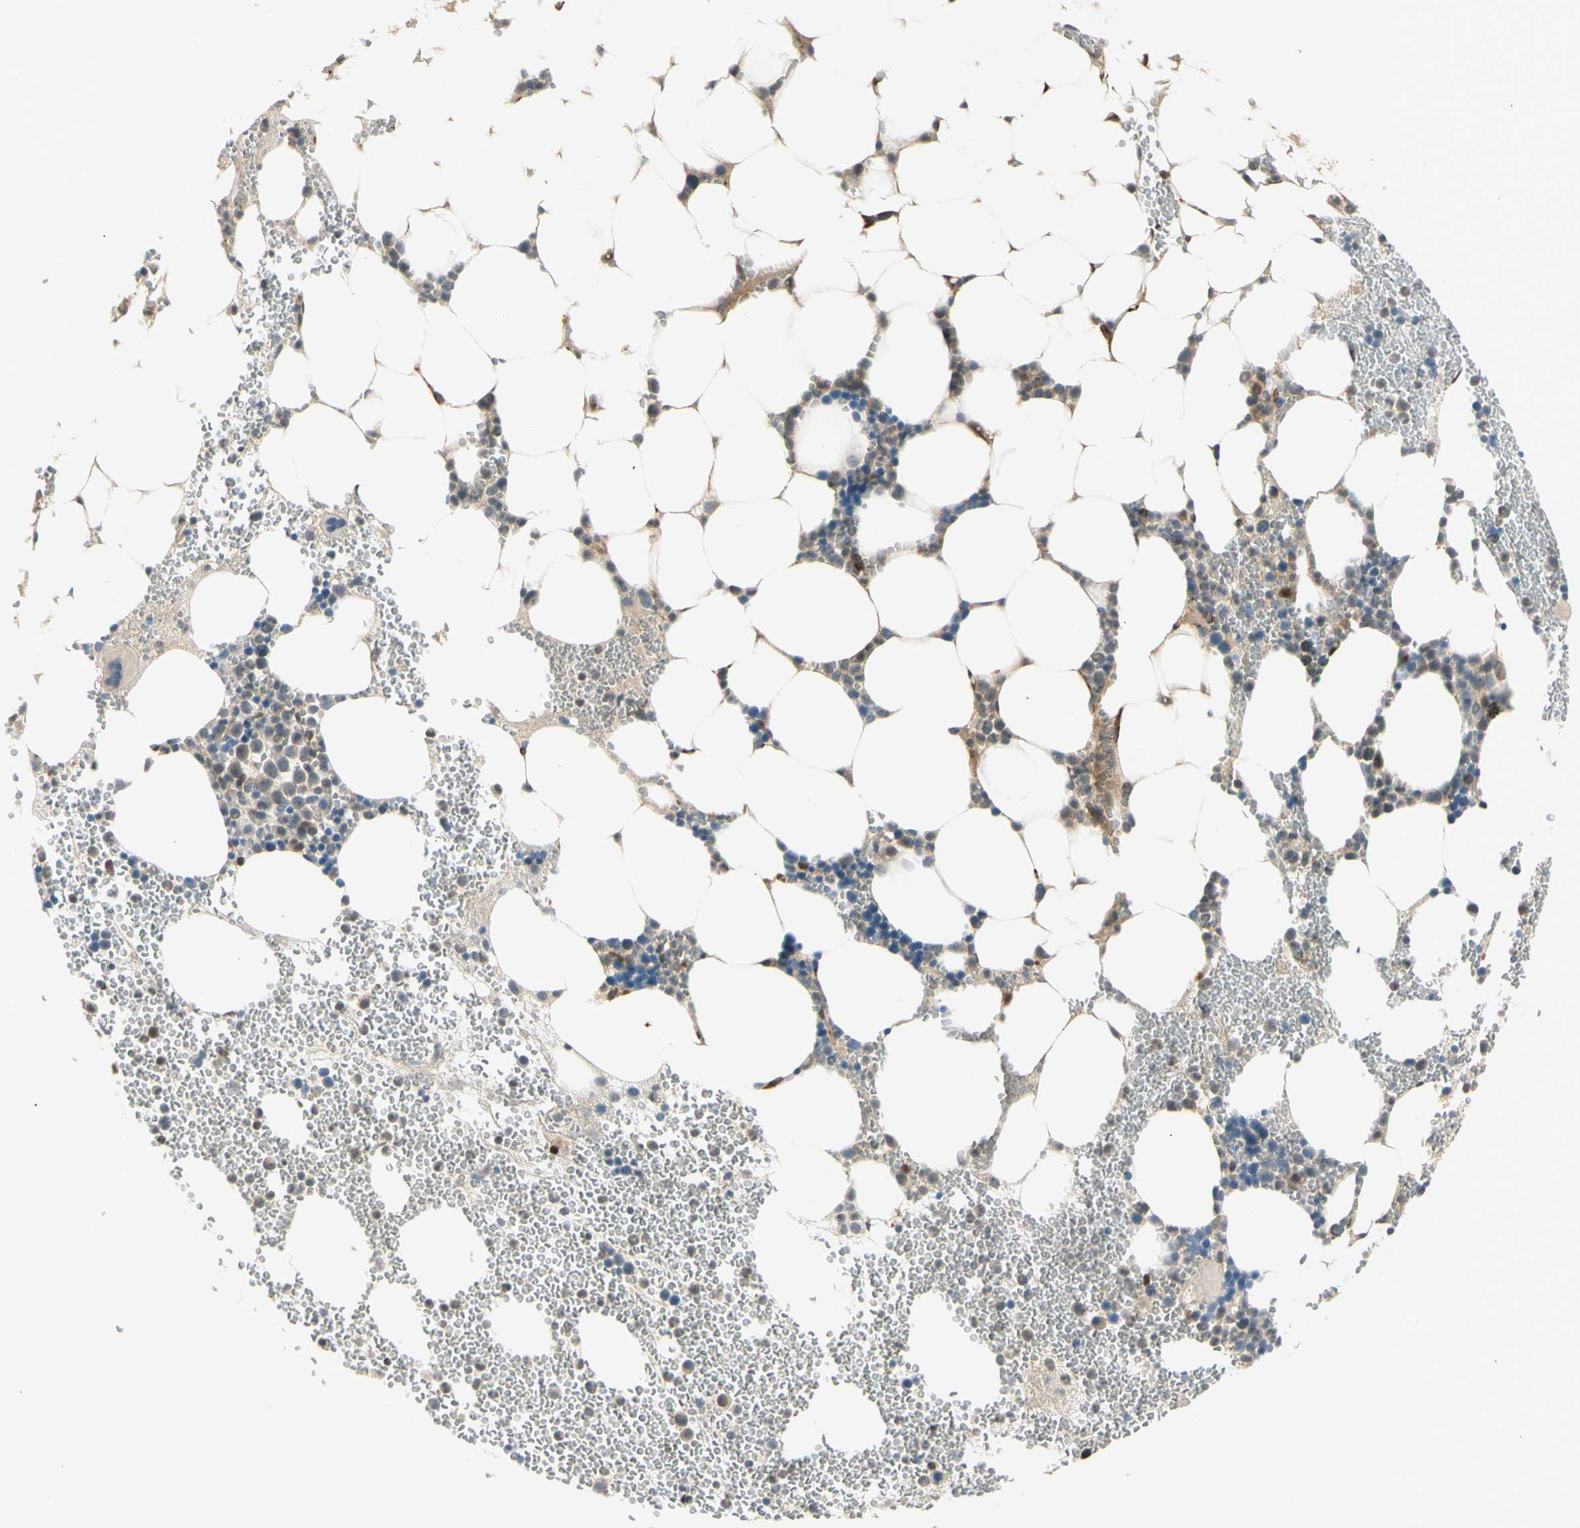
{"staining": {"intensity": "weak", "quantity": "<25%", "location": "cytoplasmic/membranous"}, "tissue": "bone marrow", "cell_type": "Hematopoietic cells", "image_type": "normal", "snomed": [{"axis": "morphology", "description": "Normal tissue, NOS"}, {"axis": "morphology", "description": "Inflammation, NOS"}, {"axis": "topography", "description": "Bone marrow"}], "caption": "High magnification brightfield microscopy of benign bone marrow stained with DAB (brown) and counterstained with hematoxylin (blue): hematopoietic cells show no significant expression.", "gene": "SERPINB6", "patient": {"sex": "female", "age": 76}}